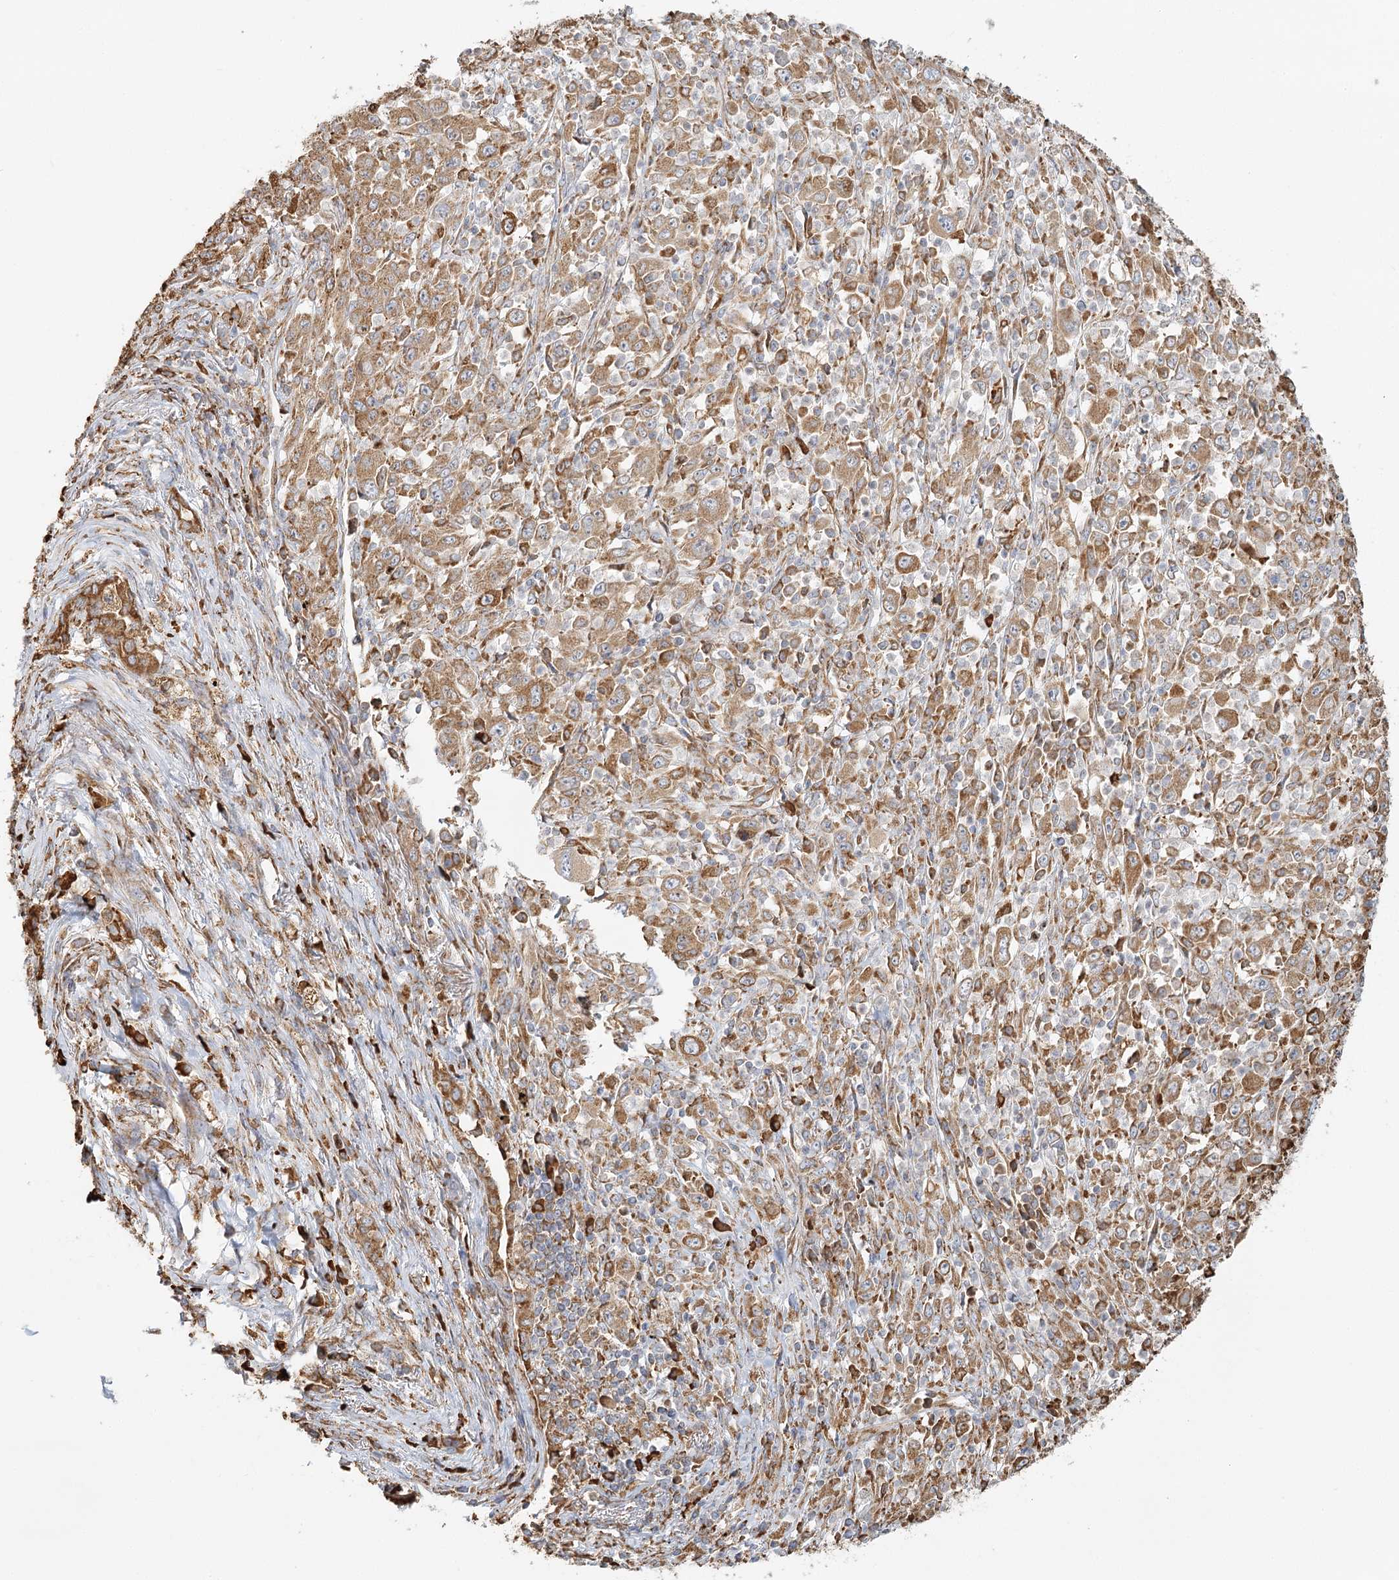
{"staining": {"intensity": "moderate", "quantity": ">75%", "location": "cytoplasmic/membranous"}, "tissue": "melanoma", "cell_type": "Tumor cells", "image_type": "cancer", "snomed": [{"axis": "morphology", "description": "Malignant melanoma, Metastatic site"}, {"axis": "topography", "description": "Skin"}], "caption": "High-power microscopy captured an immunohistochemistry micrograph of melanoma, revealing moderate cytoplasmic/membranous expression in approximately >75% of tumor cells.", "gene": "TAS1R1", "patient": {"sex": "female", "age": 56}}